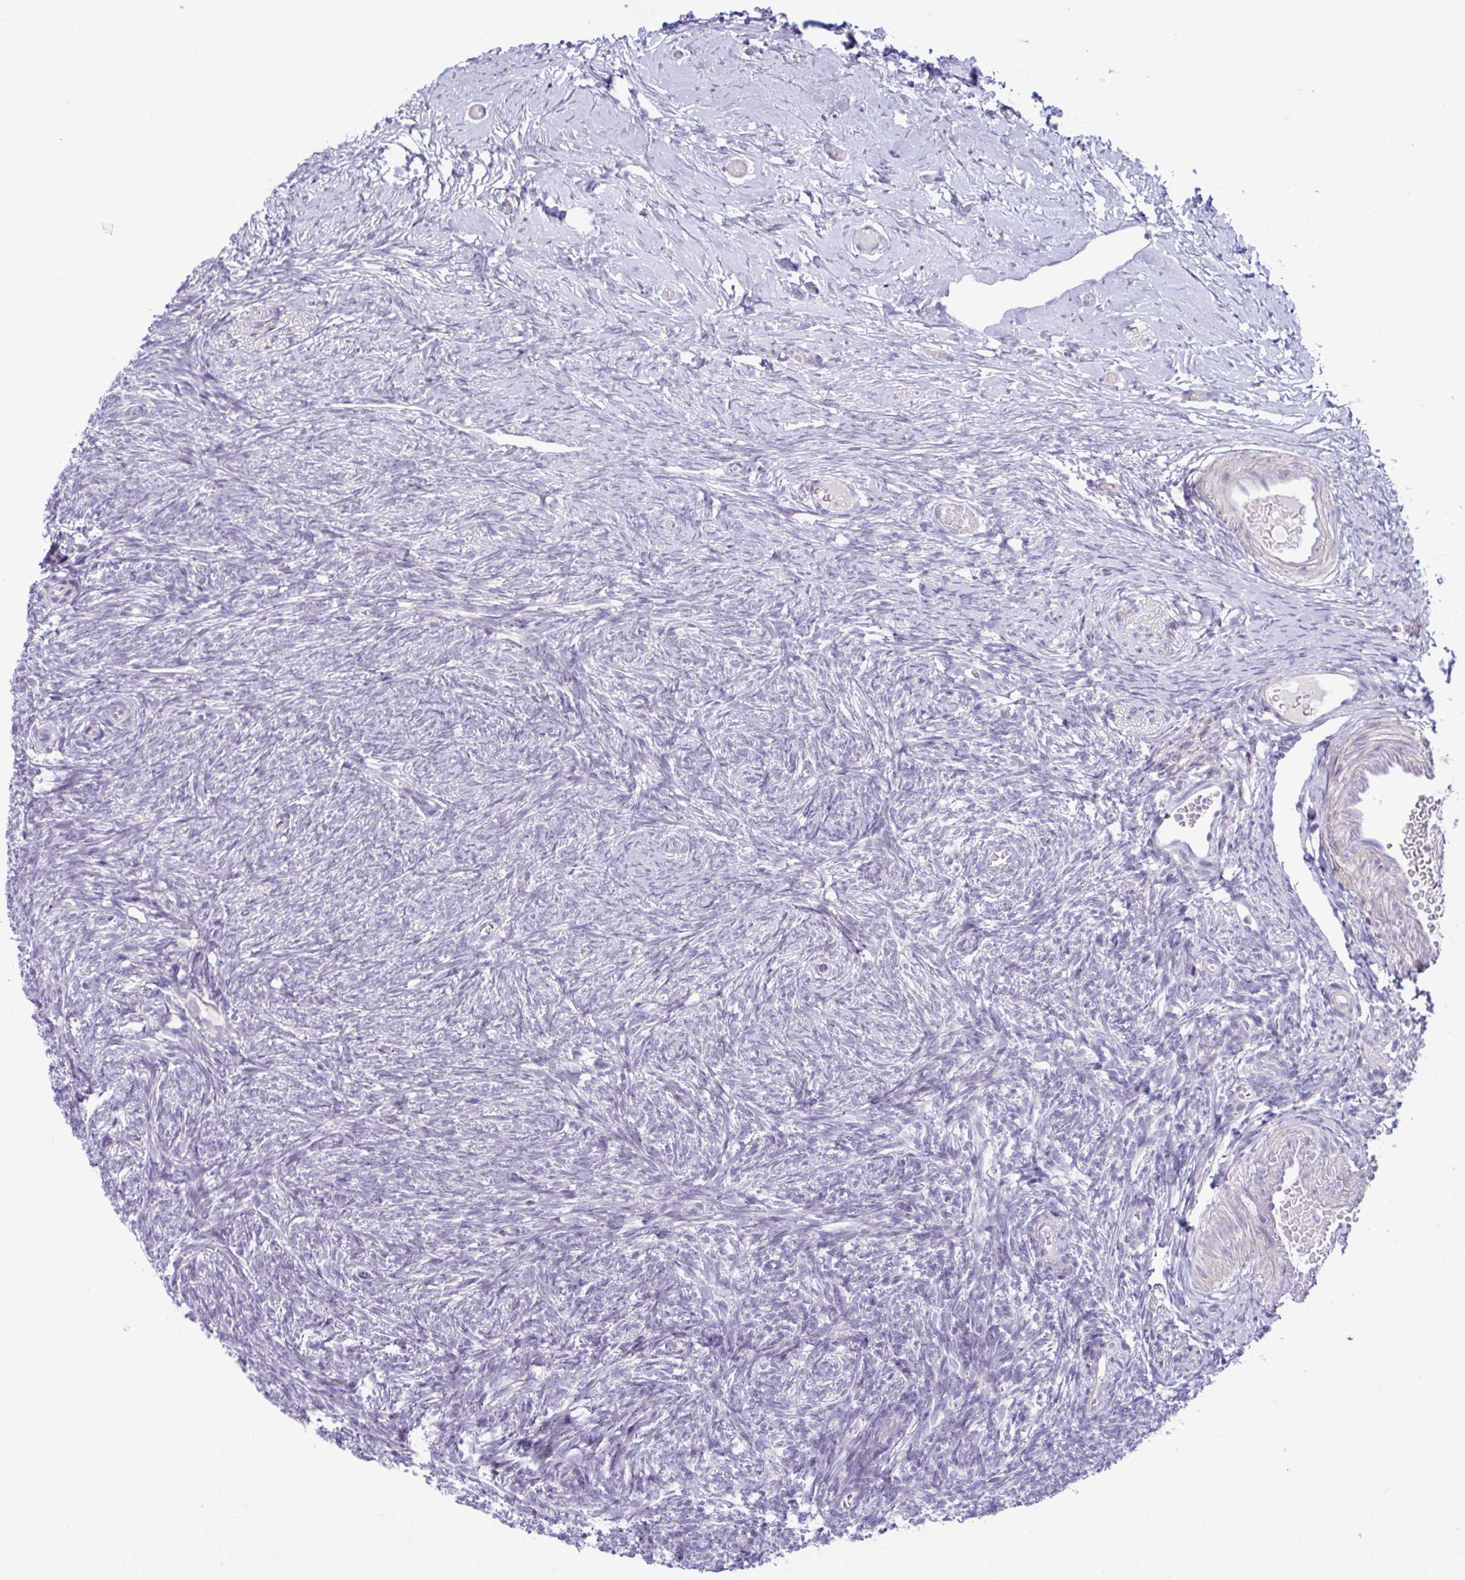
{"staining": {"intensity": "negative", "quantity": "none", "location": "none"}, "tissue": "ovary", "cell_type": "Ovarian stroma cells", "image_type": "normal", "snomed": [{"axis": "morphology", "description": "Normal tissue, NOS"}, {"axis": "topography", "description": "Ovary"}], "caption": "DAB (3,3'-diaminobenzidine) immunohistochemical staining of benign human ovary demonstrates no significant positivity in ovarian stroma cells. (IHC, brightfield microscopy, high magnification).", "gene": "USP35", "patient": {"sex": "female", "age": 39}}